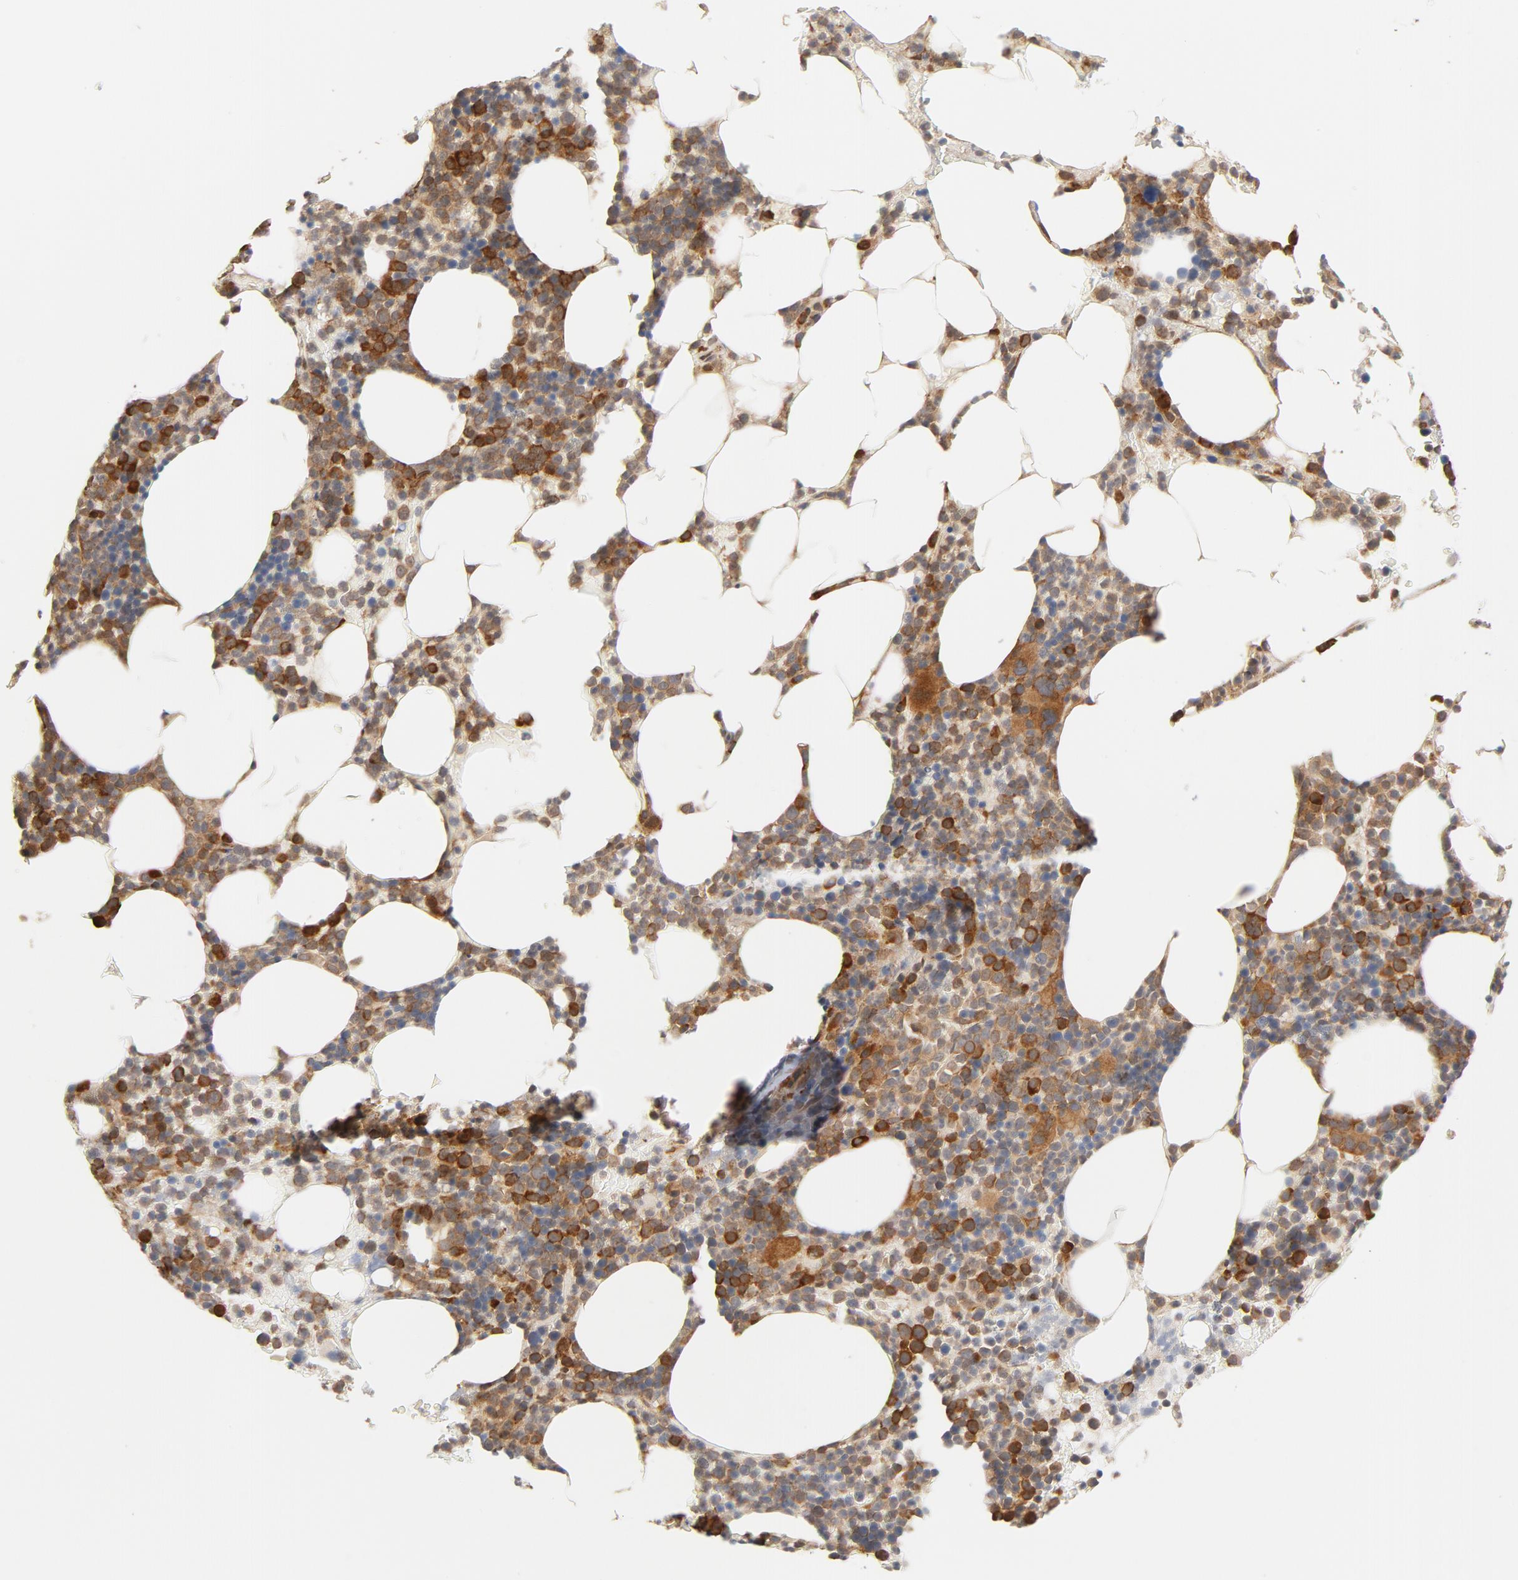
{"staining": {"intensity": "moderate", "quantity": ">75%", "location": "cytoplasmic/membranous"}, "tissue": "bone marrow", "cell_type": "Hematopoietic cells", "image_type": "normal", "snomed": [{"axis": "morphology", "description": "Normal tissue, NOS"}, {"axis": "topography", "description": "Bone marrow"}], "caption": "A photomicrograph of bone marrow stained for a protein shows moderate cytoplasmic/membranous brown staining in hematopoietic cells.", "gene": "EIF4E", "patient": {"sex": "female", "age": 66}}